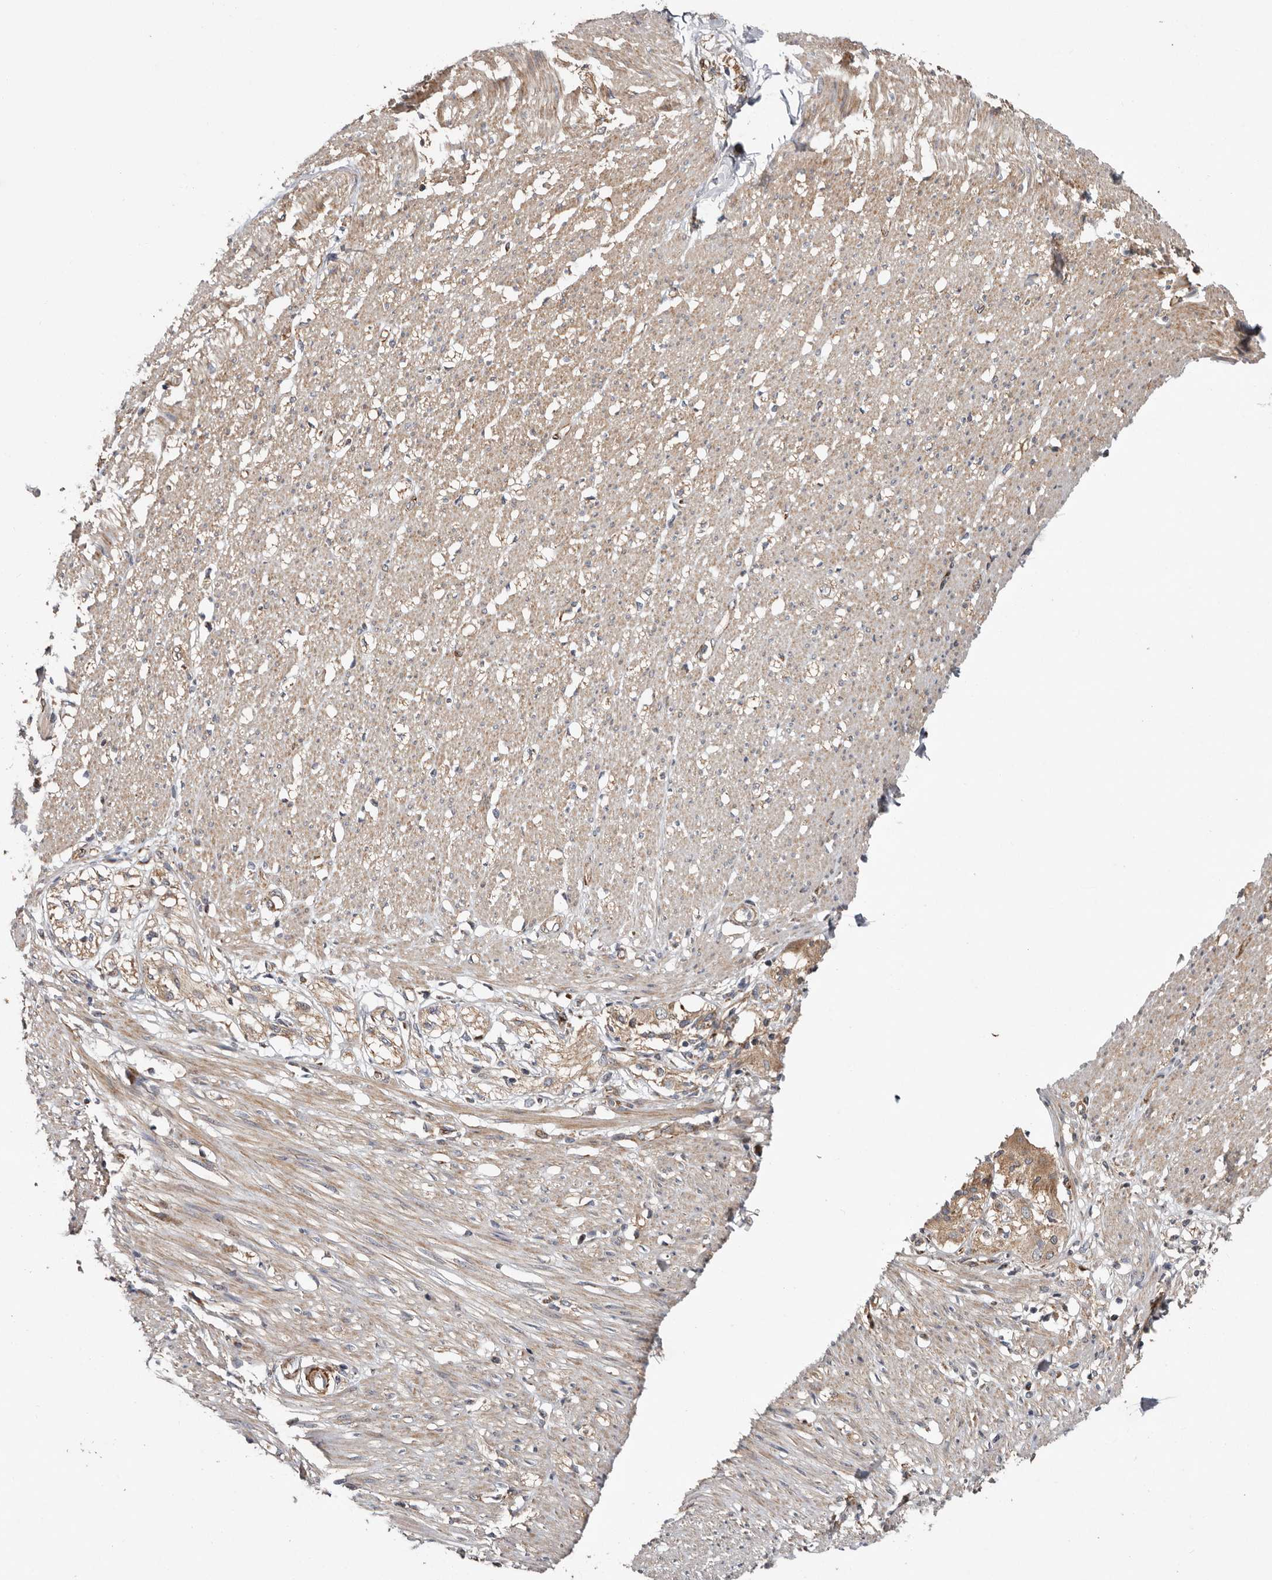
{"staining": {"intensity": "moderate", "quantity": ">75%", "location": "cytoplasmic/membranous"}, "tissue": "smooth muscle", "cell_type": "Smooth muscle cells", "image_type": "normal", "snomed": [{"axis": "morphology", "description": "Normal tissue, NOS"}, {"axis": "morphology", "description": "Adenocarcinoma, NOS"}, {"axis": "topography", "description": "Colon"}, {"axis": "topography", "description": "Peripheral nerve tissue"}], "caption": "Smooth muscle was stained to show a protein in brown. There is medium levels of moderate cytoplasmic/membranous positivity in about >75% of smooth muscle cells.", "gene": "PROKR1", "patient": {"sex": "male", "age": 14}}